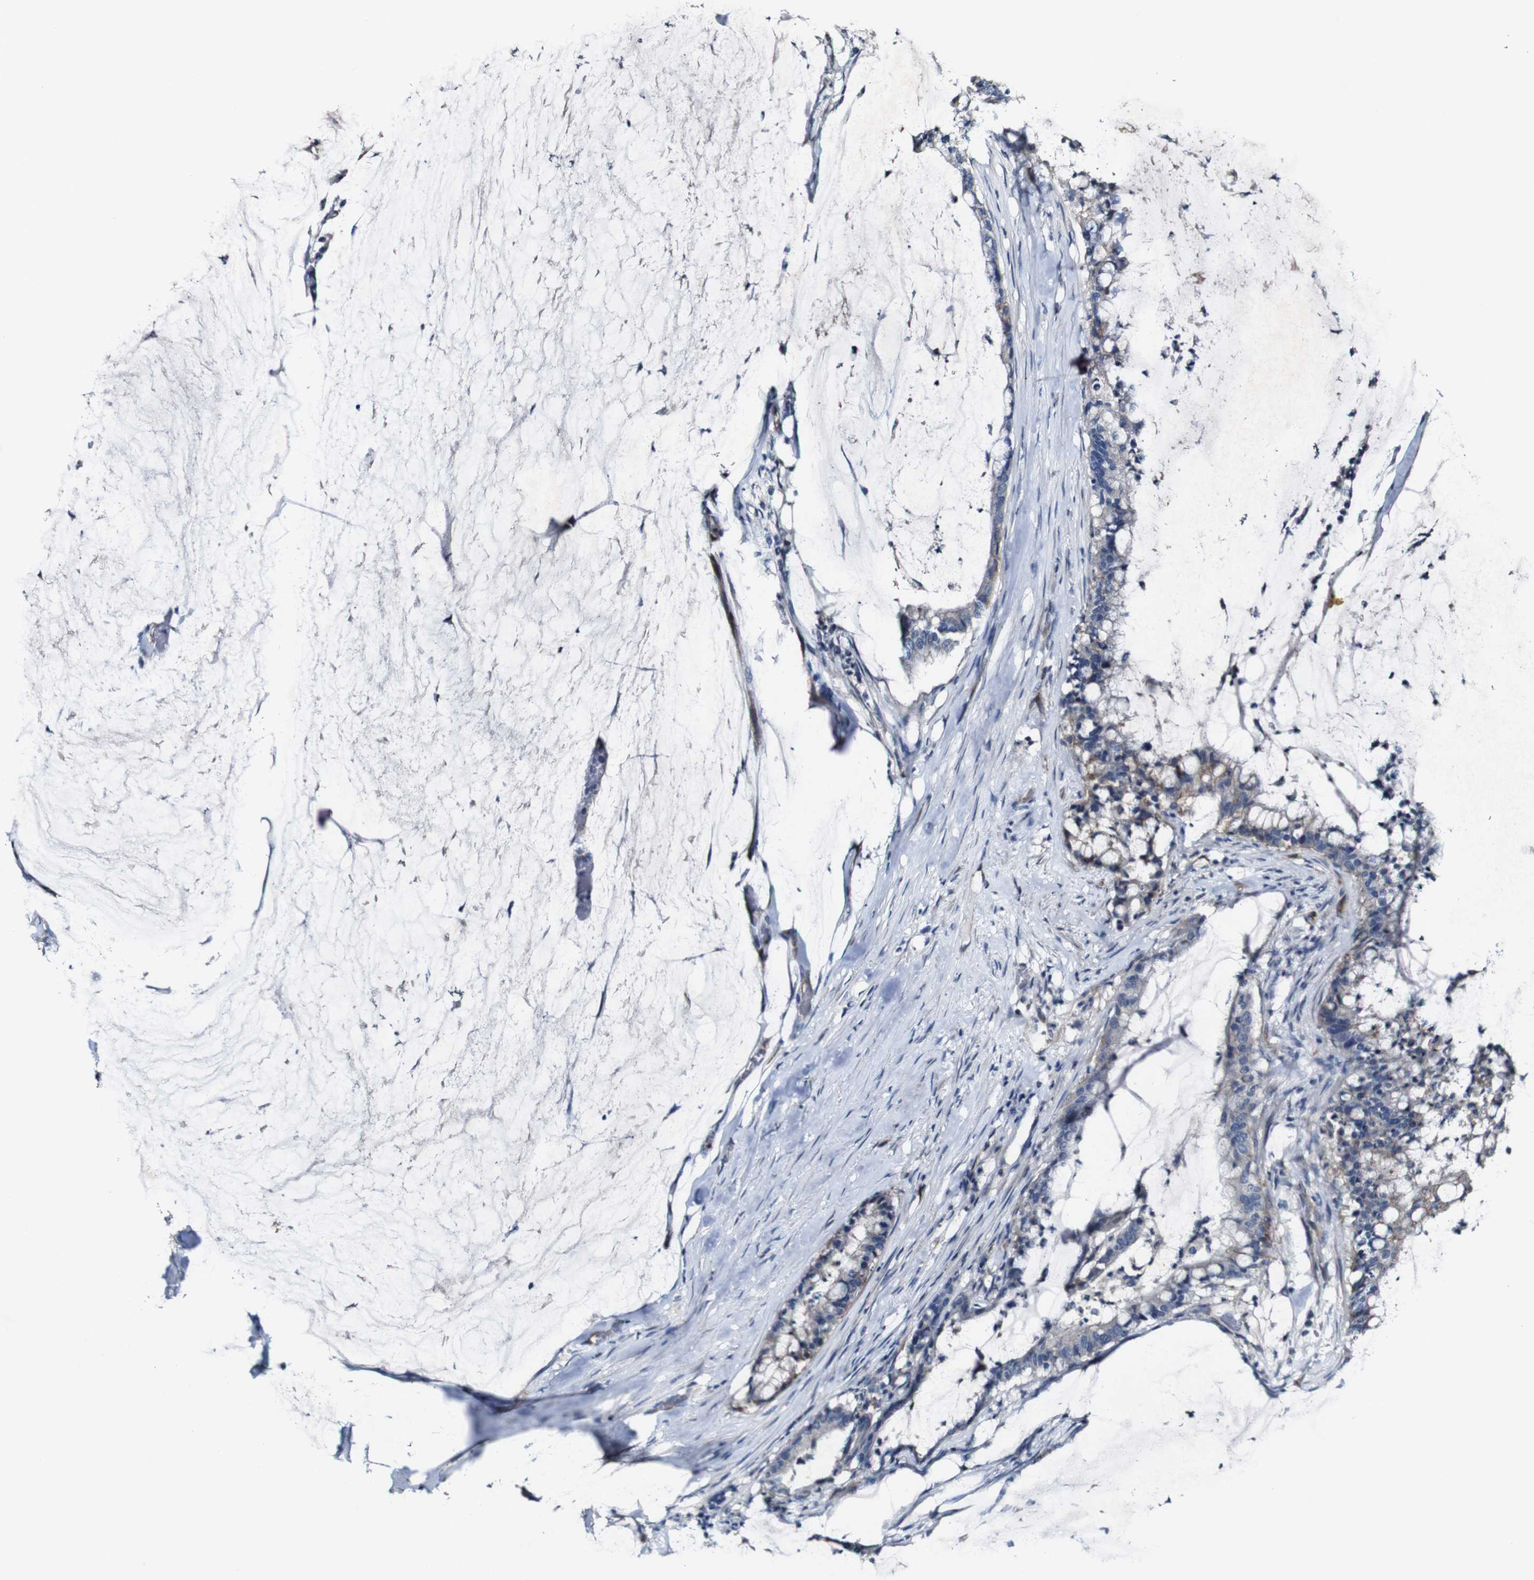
{"staining": {"intensity": "weak", "quantity": "<25%", "location": "cytoplasmic/membranous"}, "tissue": "pancreatic cancer", "cell_type": "Tumor cells", "image_type": "cancer", "snomed": [{"axis": "morphology", "description": "Adenocarcinoma, NOS"}, {"axis": "topography", "description": "Pancreas"}], "caption": "An immunohistochemistry (IHC) micrograph of pancreatic adenocarcinoma is shown. There is no staining in tumor cells of pancreatic adenocarcinoma.", "gene": "GRAMD1A", "patient": {"sex": "male", "age": 41}}